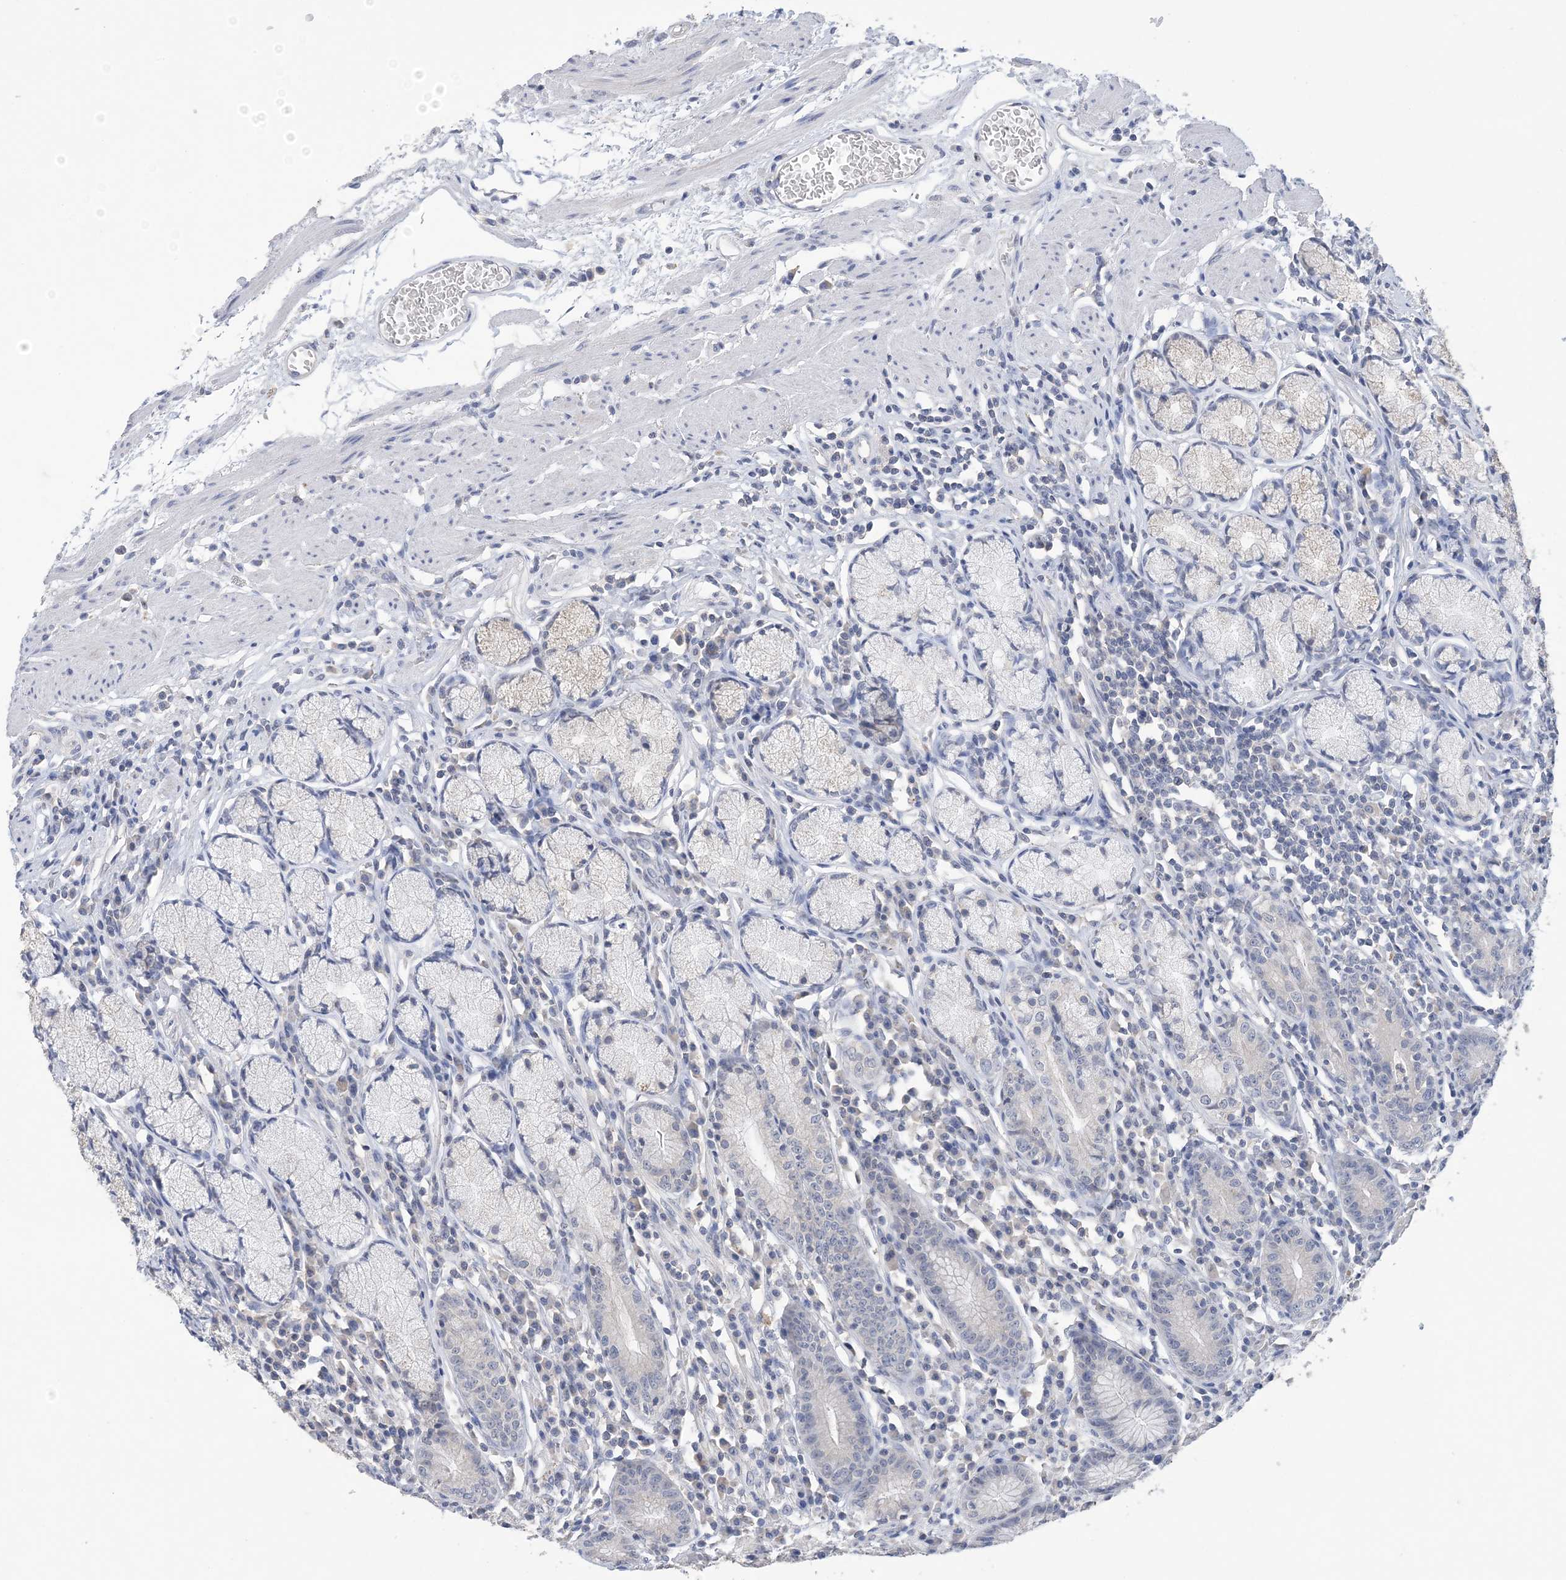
{"staining": {"intensity": "negative", "quantity": "none", "location": "none"}, "tissue": "stomach", "cell_type": "Glandular cells", "image_type": "normal", "snomed": [{"axis": "morphology", "description": "Normal tissue, NOS"}, {"axis": "topography", "description": "Stomach"}], "caption": "Protein analysis of benign stomach shows no significant expression in glandular cells. (Stains: DAB IHC with hematoxylin counter stain, Microscopy: brightfield microscopy at high magnification).", "gene": "DSC3", "patient": {"sex": "male", "age": 55}}